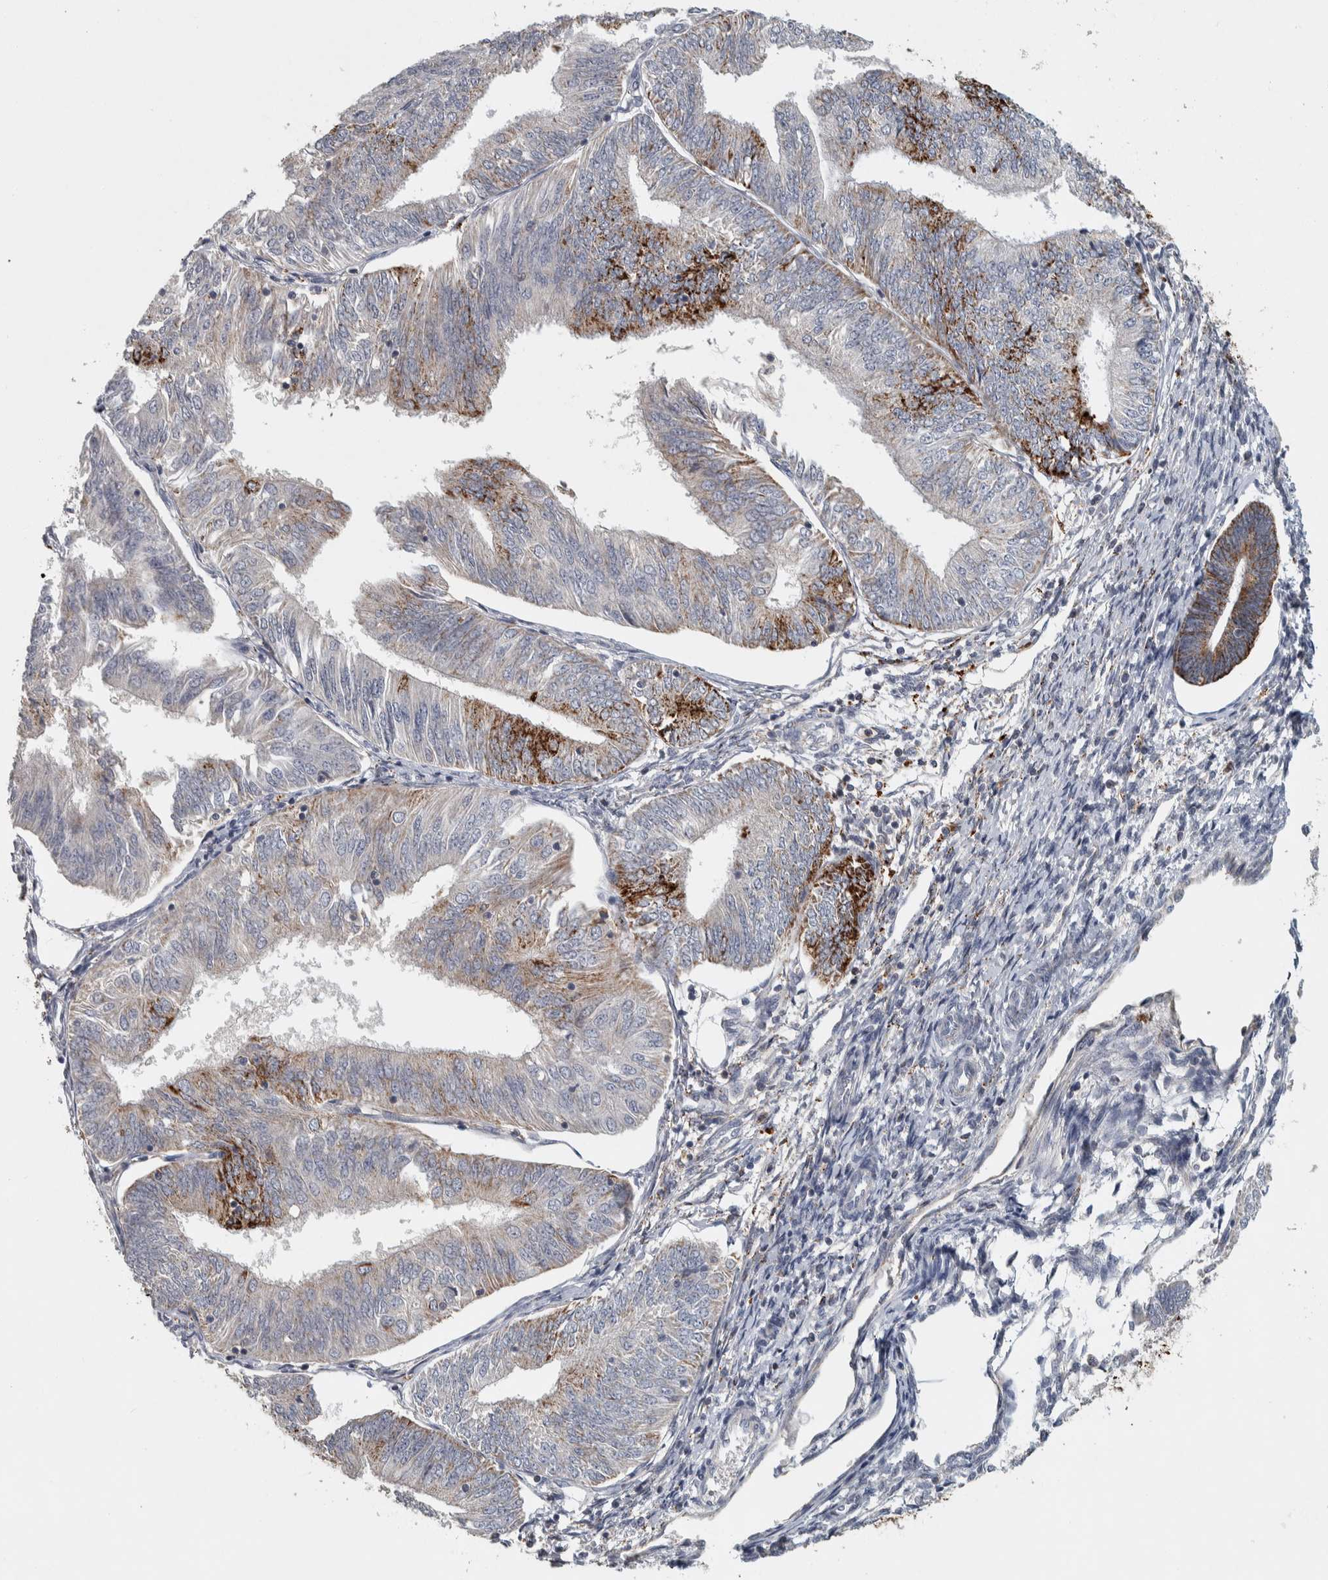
{"staining": {"intensity": "strong", "quantity": "<25%", "location": "cytoplasmic/membranous"}, "tissue": "endometrial cancer", "cell_type": "Tumor cells", "image_type": "cancer", "snomed": [{"axis": "morphology", "description": "Adenocarcinoma, NOS"}, {"axis": "topography", "description": "Endometrium"}], "caption": "There is medium levels of strong cytoplasmic/membranous positivity in tumor cells of adenocarcinoma (endometrial), as demonstrated by immunohistochemical staining (brown color).", "gene": "FAM78A", "patient": {"sex": "female", "age": 58}}